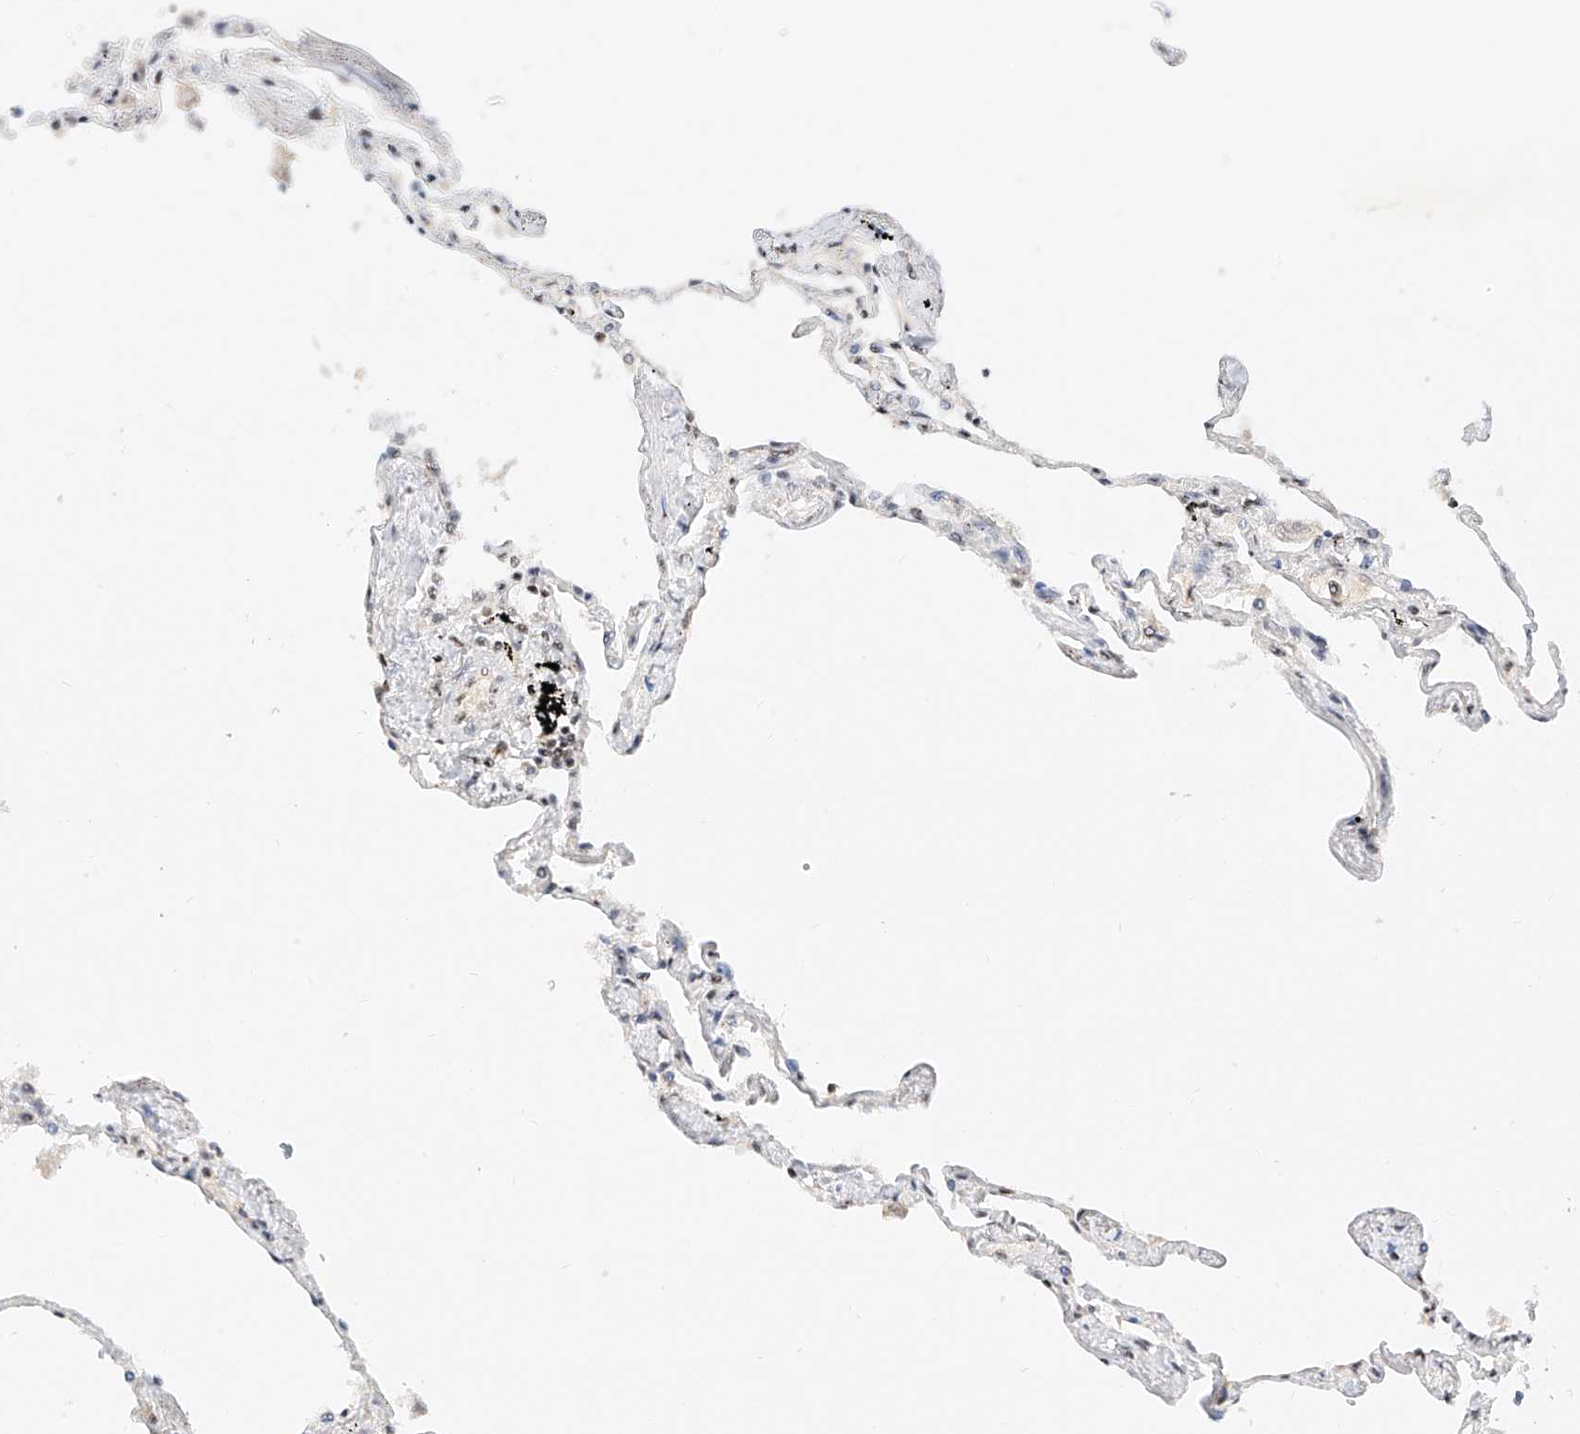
{"staining": {"intensity": "weak", "quantity": "<25%", "location": "cytoplasmic/membranous"}, "tissue": "lung", "cell_type": "Alveolar cells", "image_type": "normal", "snomed": [{"axis": "morphology", "description": "Normal tissue, NOS"}, {"axis": "topography", "description": "Lung"}], "caption": "A high-resolution histopathology image shows IHC staining of normal lung, which exhibits no significant expression in alveolar cells. Brightfield microscopy of immunohistochemistry (IHC) stained with DAB (brown) and hematoxylin (blue), captured at high magnification.", "gene": "NRF1", "patient": {"sex": "female", "age": 67}}